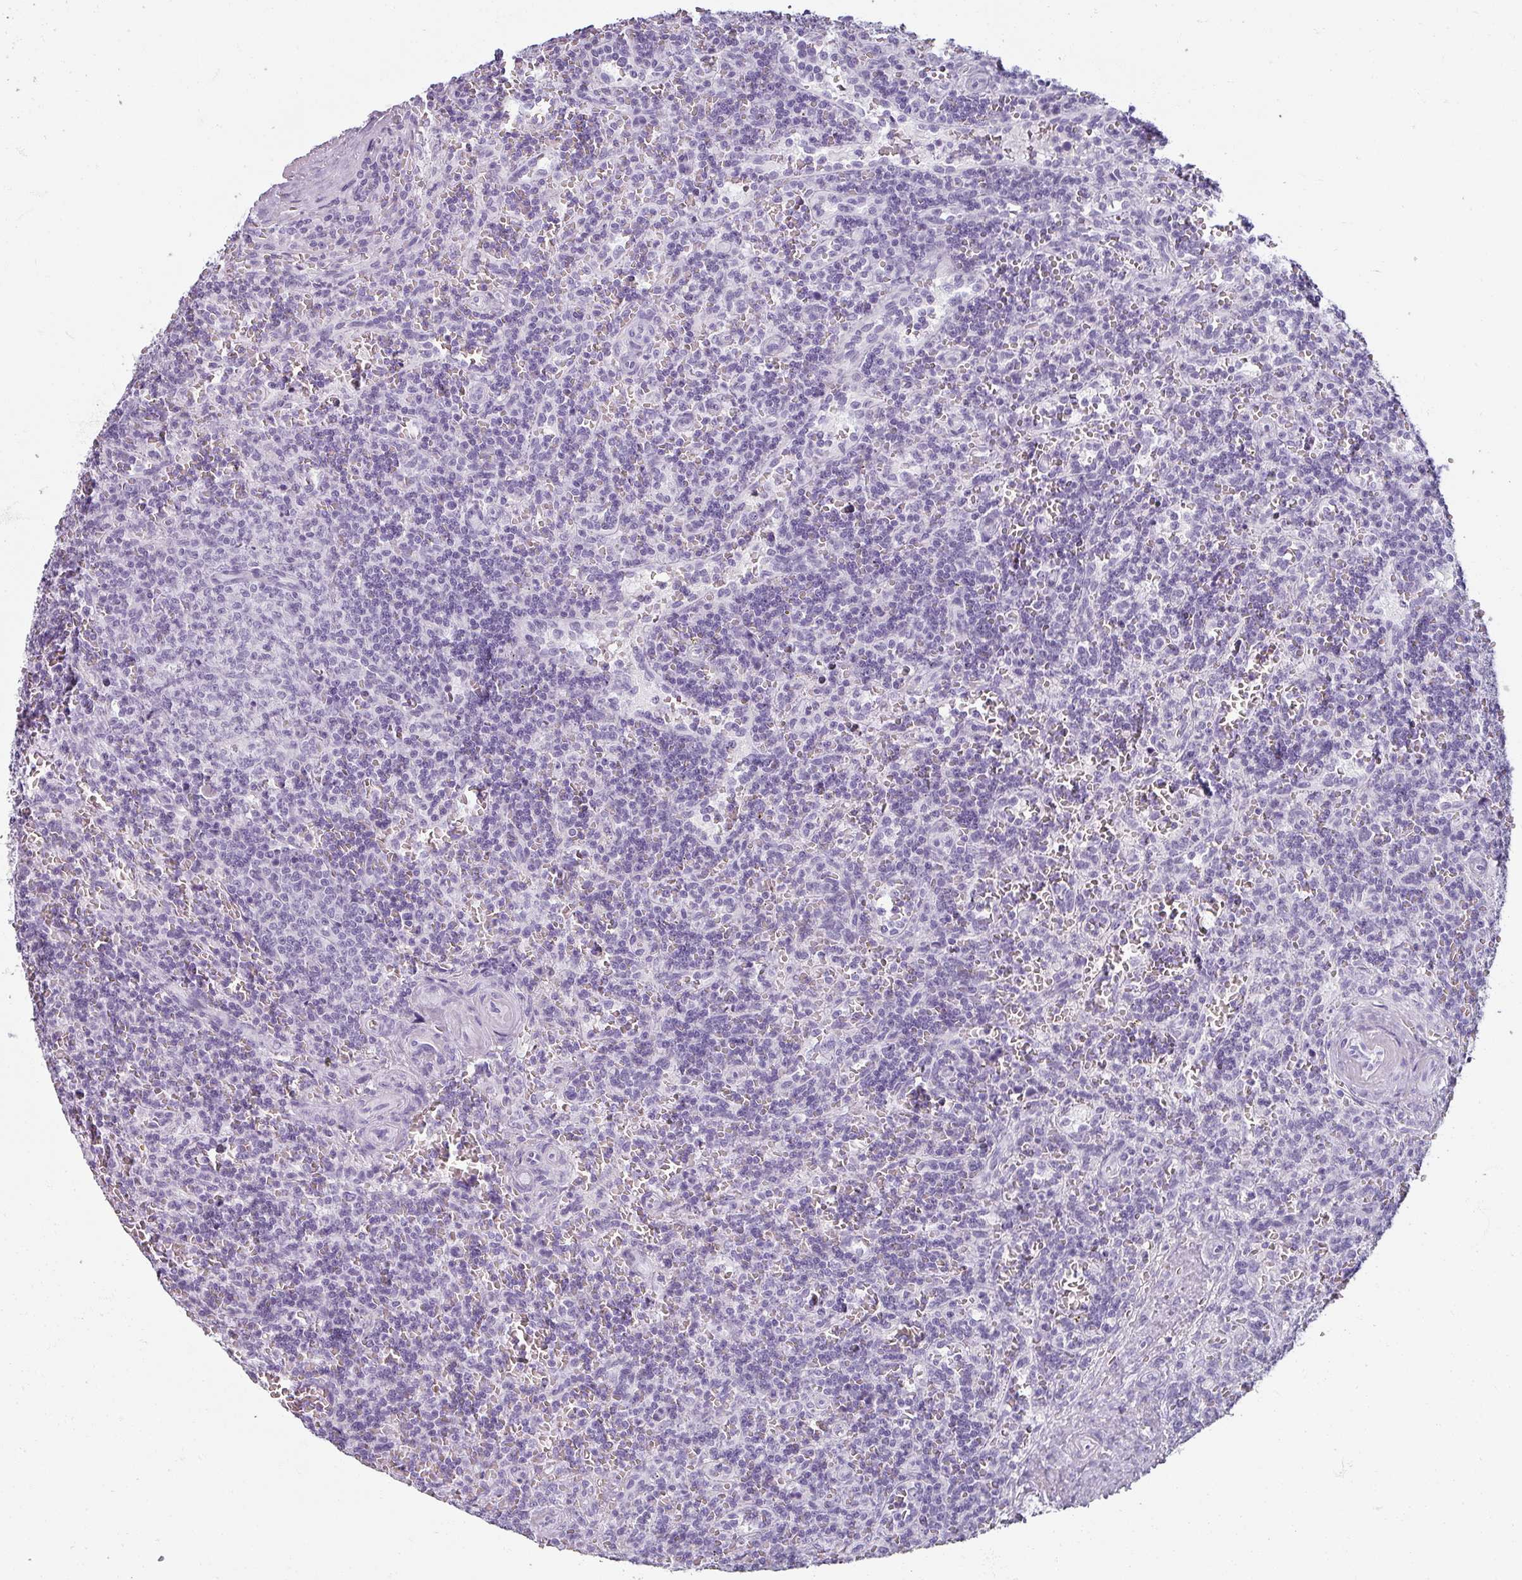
{"staining": {"intensity": "negative", "quantity": "none", "location": "none"}, "tissue": "lymphoma", "cell_type": "Tumor cells", "image_type": "cancer", "snomed": [{"axis": "morphology", "description": "Malignant lymphoma, non-Hodgkin's type, Low grade"}, {"axis": "topography", "description": "Spleen"}], "caption": "This is an immunohistochemistry (IHC) image of malignant lymphoma, non-Hodgkin's type (low-grade). There is no expression in tumor cells.", "gene": "REG3G", "patient": {"sex": "male", "age": 73}}